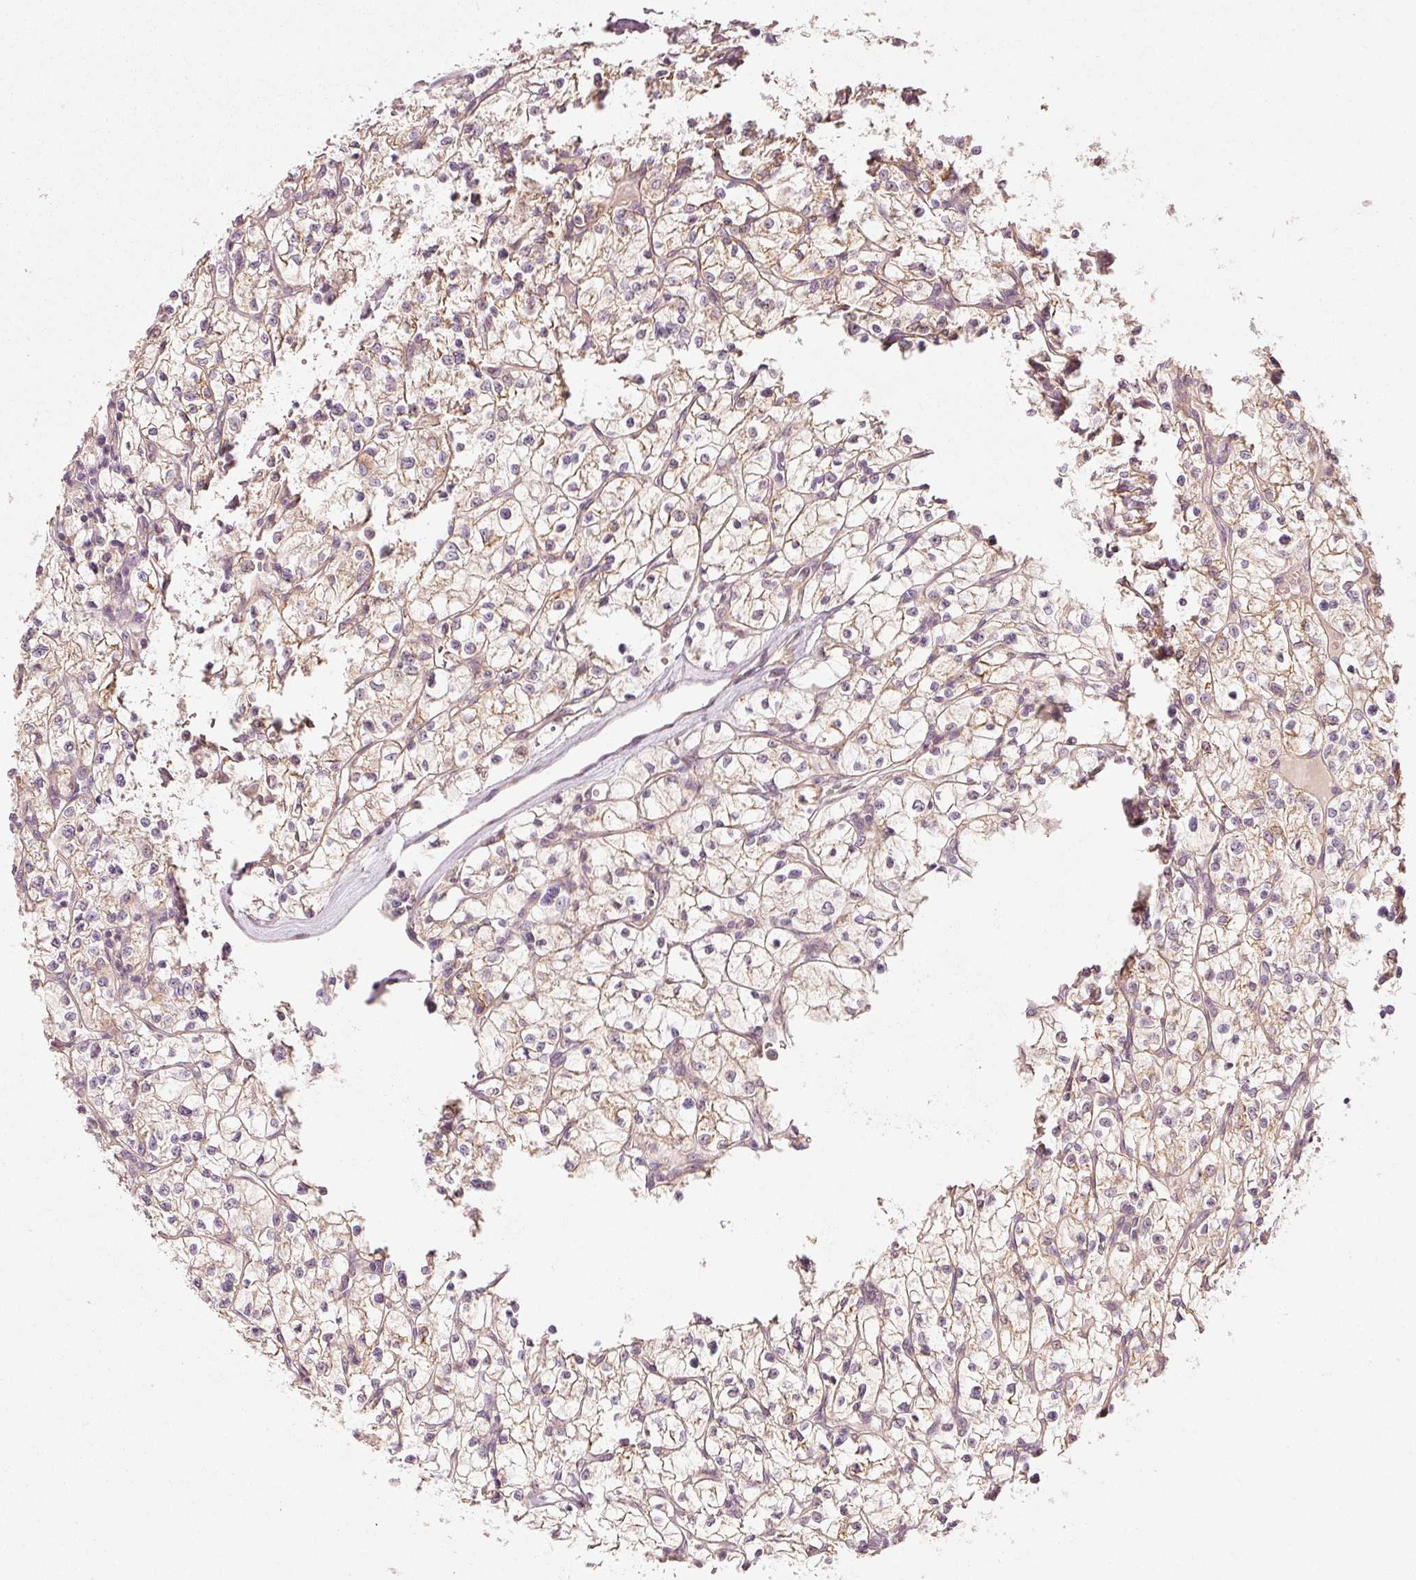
{"staining": {"intensity": "weak", "quantity": "25%-75%", "location": "cytoplasmic/membranous"}, "tissue": "renal cancer", "cell_type": "Tumor cells", "image_type": "cancer", "snomed": [{"axis": "morphology", "description": "Adenocarcinoma, NOS"}, {"axis": "topography", "description": "Kidney"}], "caption": "This is an image of IHC staining of adenocarcinoma (renal), which shows weak staining in the cytoplasmic/membranous of tumor cells.", "gene": "ARHGAP22", "patient": {"sex": "female", "age": 64}}